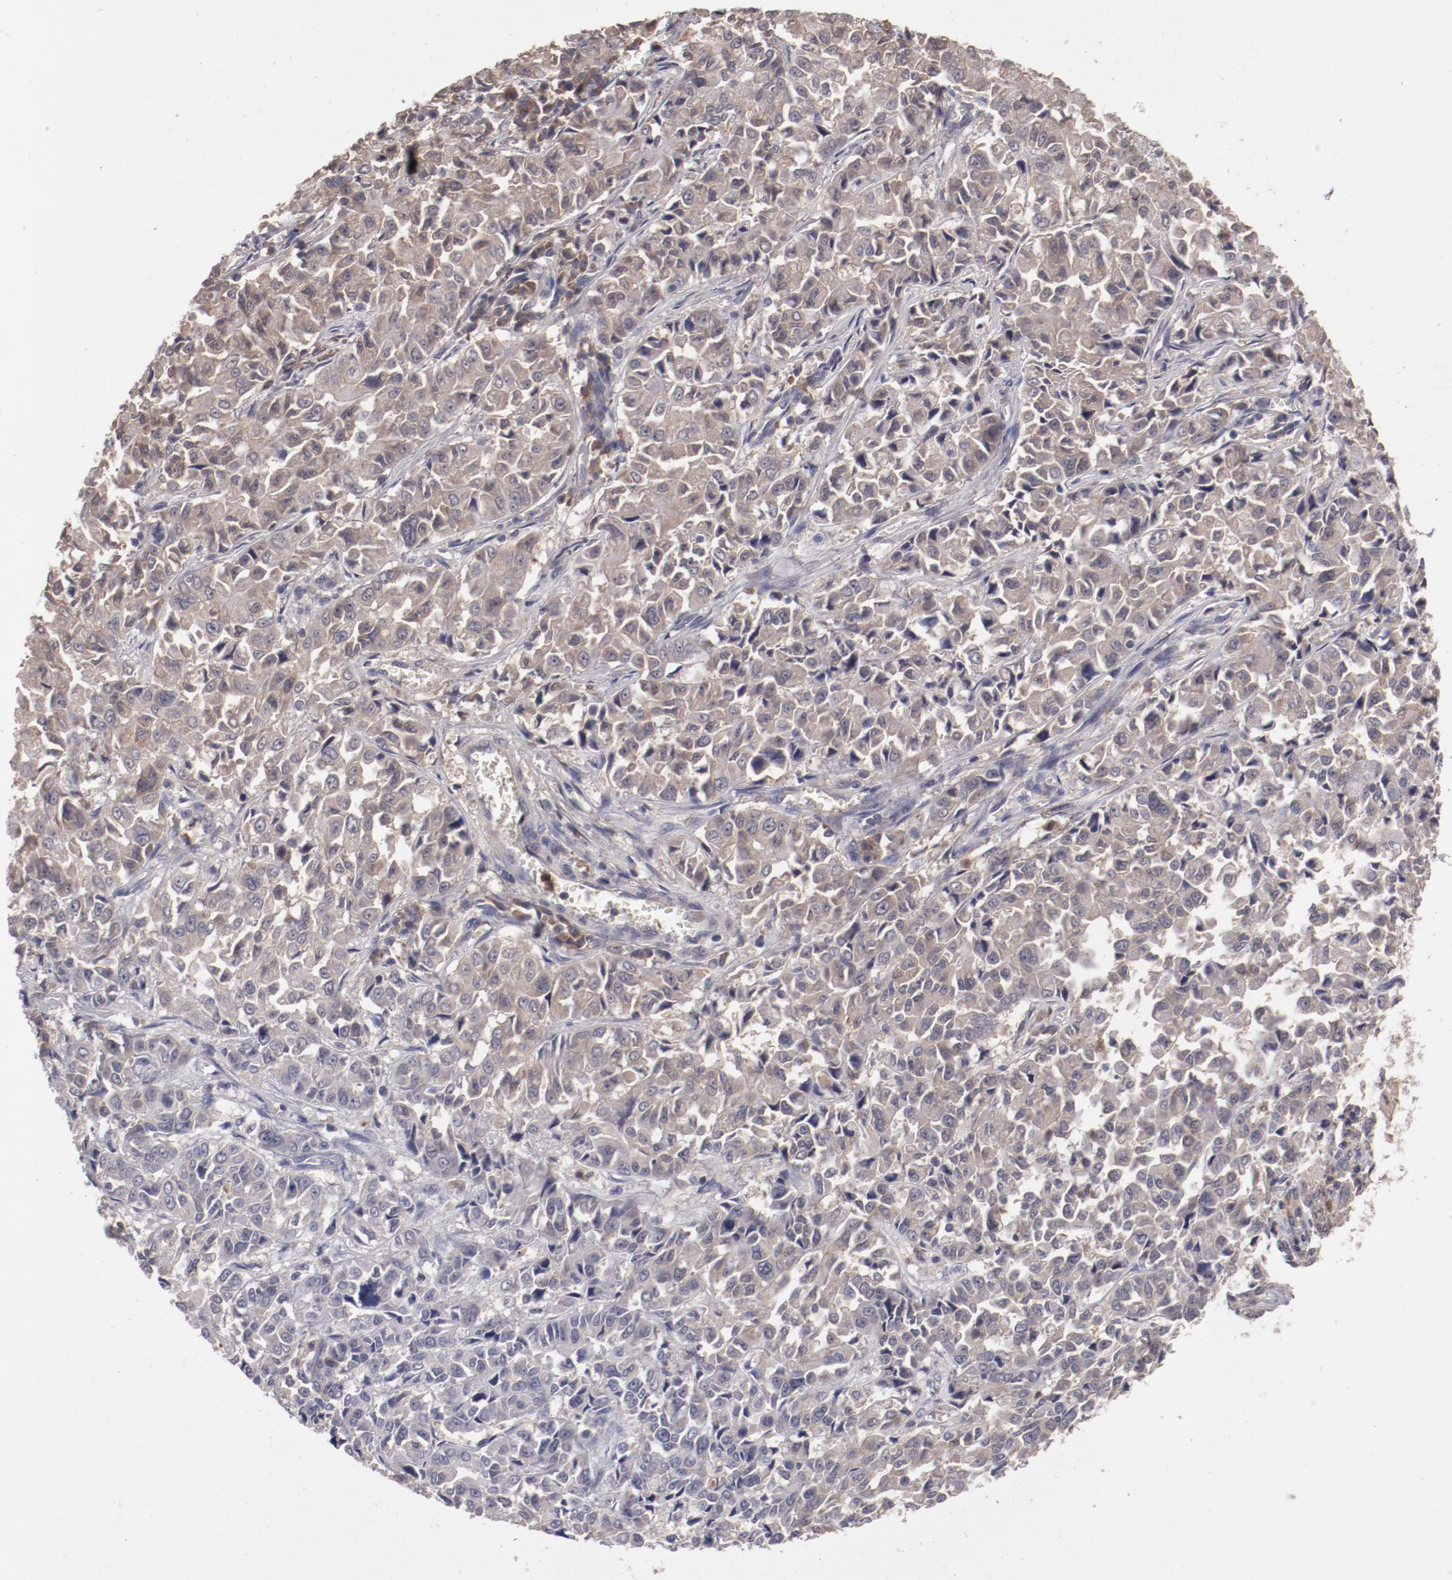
{"staining": {"intensity": "weak", "quantity": ">75%", "location": "cytoplasmic/membranous"}, "tissue": "pancreatic cancer", "cell_type": "Tumor cells", "image_type": "cancer", "snomed": [{"axis": "morphology", "description": "Adenocarcinoma, NOS"}, {"axis": "topography", "description": "Pancreas"}], "caption": "Protein expression analysis of pancreatic cancer displays weak cytoplasmic/membranous expression in about >75% of tumor cells.", "gene": "CP", "patient": {"sex": "female", "age": 52}}